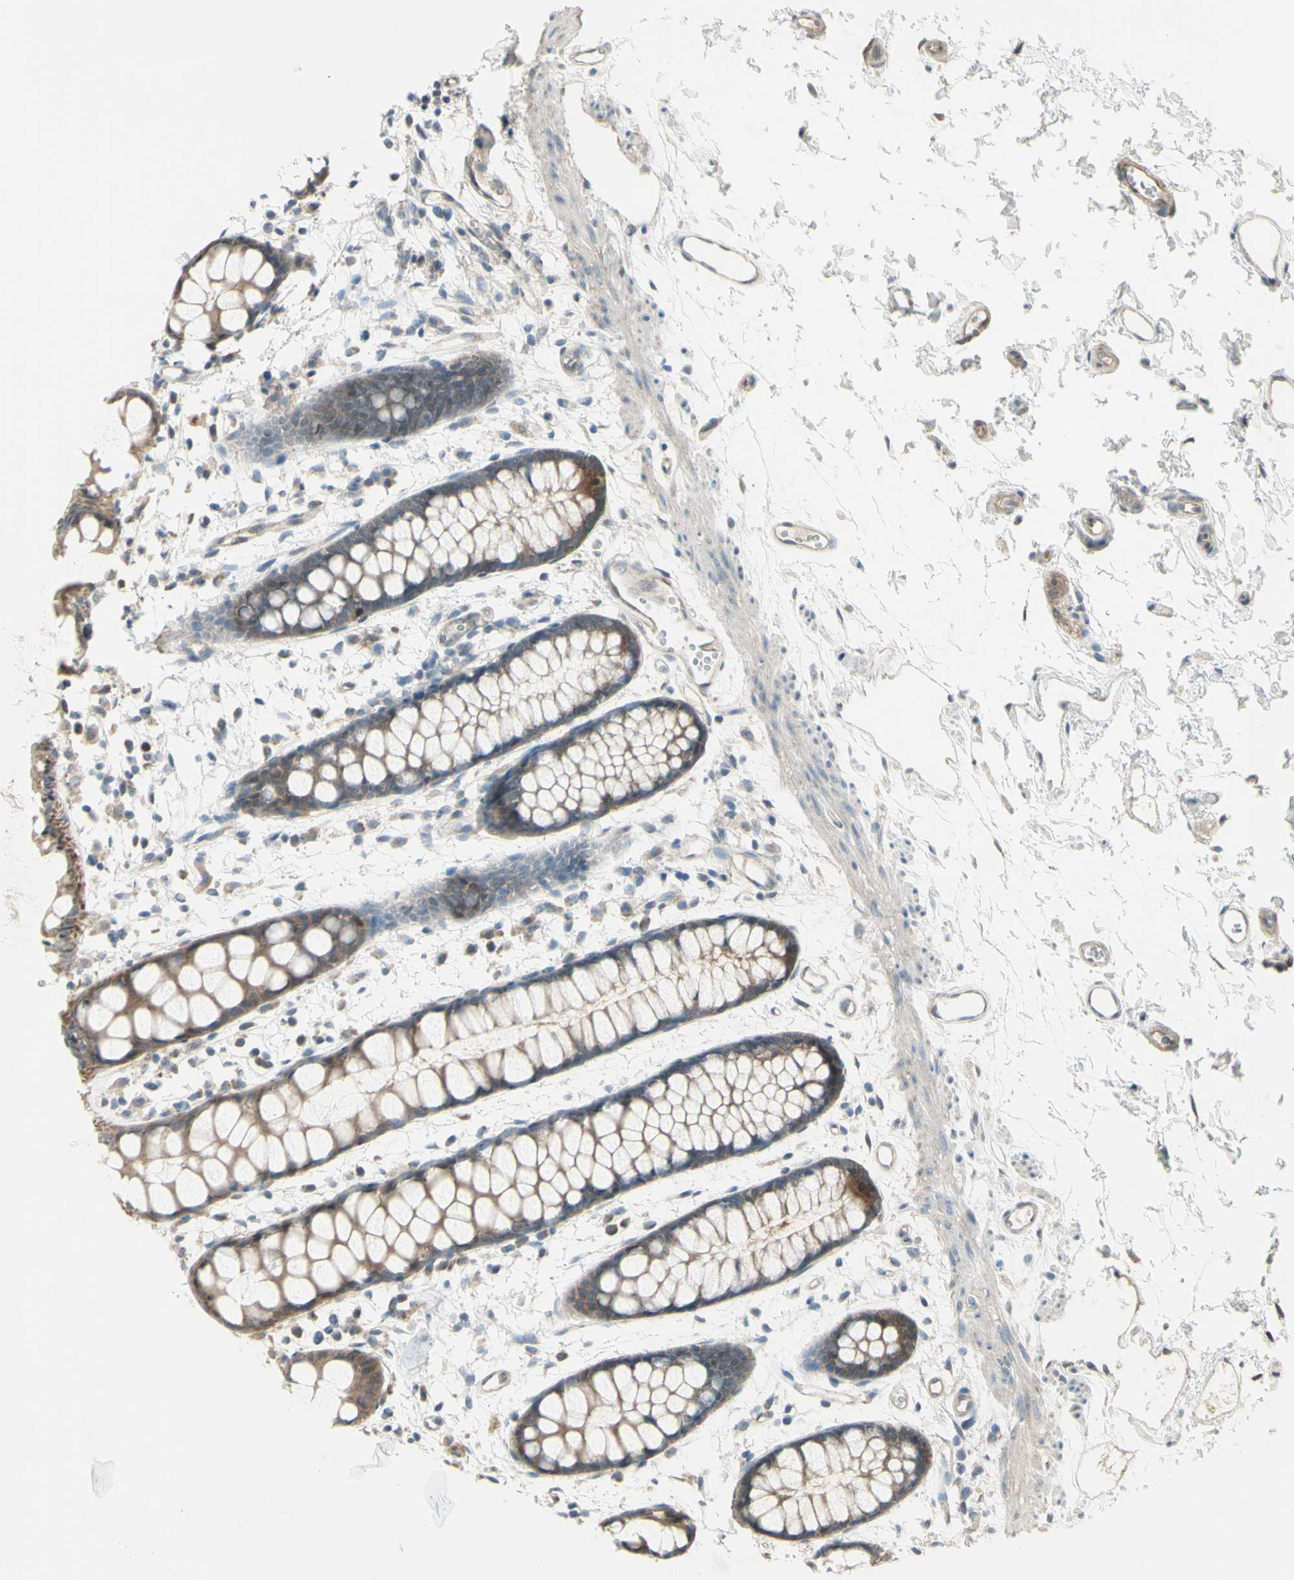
{"staining": {"intensity": "weak", "quantity": ">75%", "location": "cytoplasmic/membranous"}, "tissue": "rectum", "cell_type": "Glandular cells", "image_type": "normal", "snomed": [{"axis": "morphology", "description": "Normal tissue, NOS"}, {"axis": "topography", "description": "Rectum"}], "caption": "A low amount of weak cytoplasmic/membranous positivity is seen in approximately >75% of glandular cells in unremarkable rectum.", "gene": "NAXD", "patient": {"sex": "female", "age": 66}}